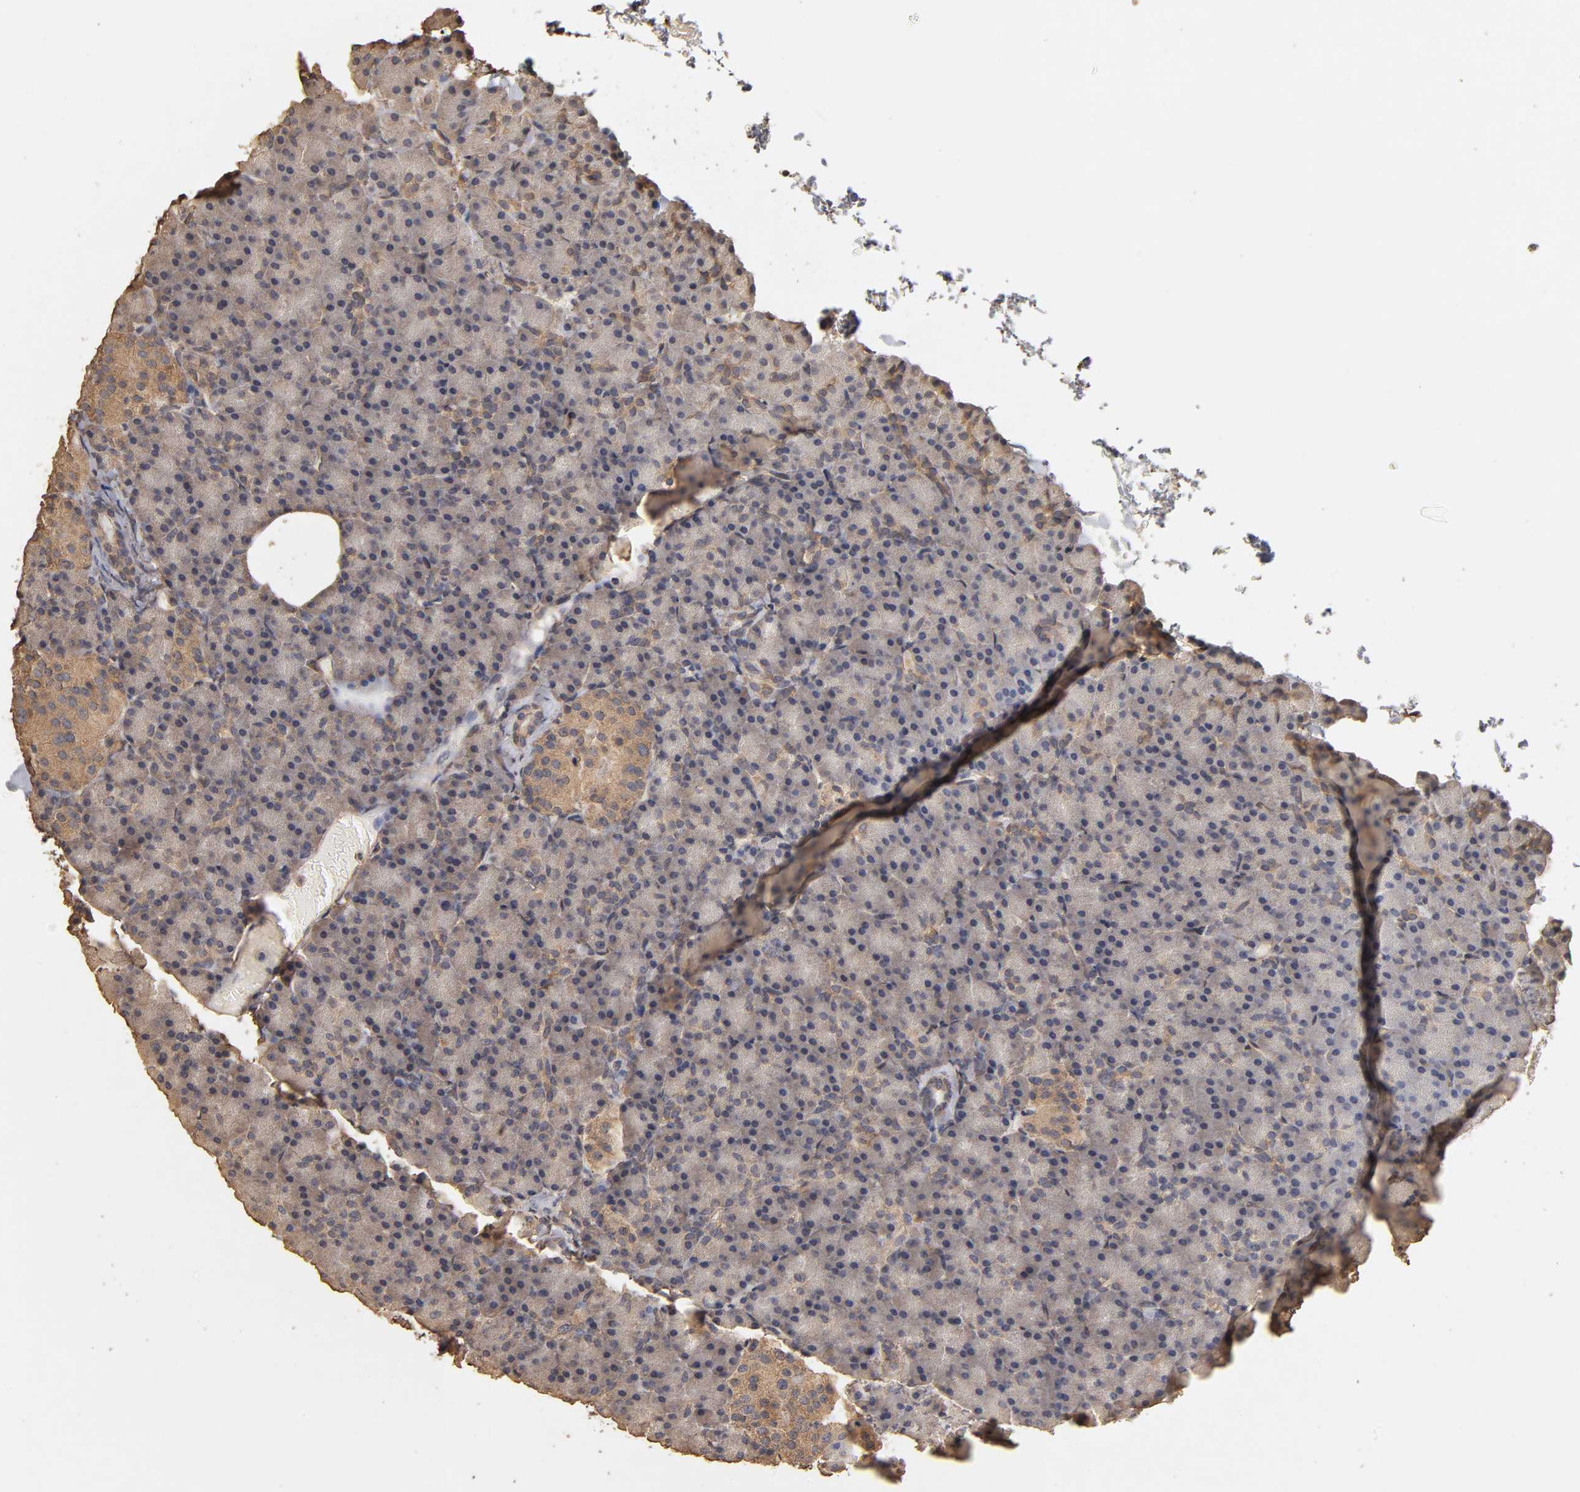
{"staining": {"intensity": "weak", "quantity": "<25%", "location": "cytoplasmic/membranous"}, "tissue": "pancreas", "cell_type": "Exocrine glandular cells", "image_type": "normal", "snomed": [{"axis": "morphology", "description": "Normal tissue, NOS"}, {"axis": "topography", "description": "Pancreas"}], "caption": "Protein analysis of benign pancreas displays no significant positivity in exocrine glandular cells. (Stains: DAB immunohistochemistry (IHC) with hematoxylin counter stain, Microscopy: brightfield microscopy at high magnification).", "gene": "VSIG4", "patient": {"sex": "female", "age": 43}}